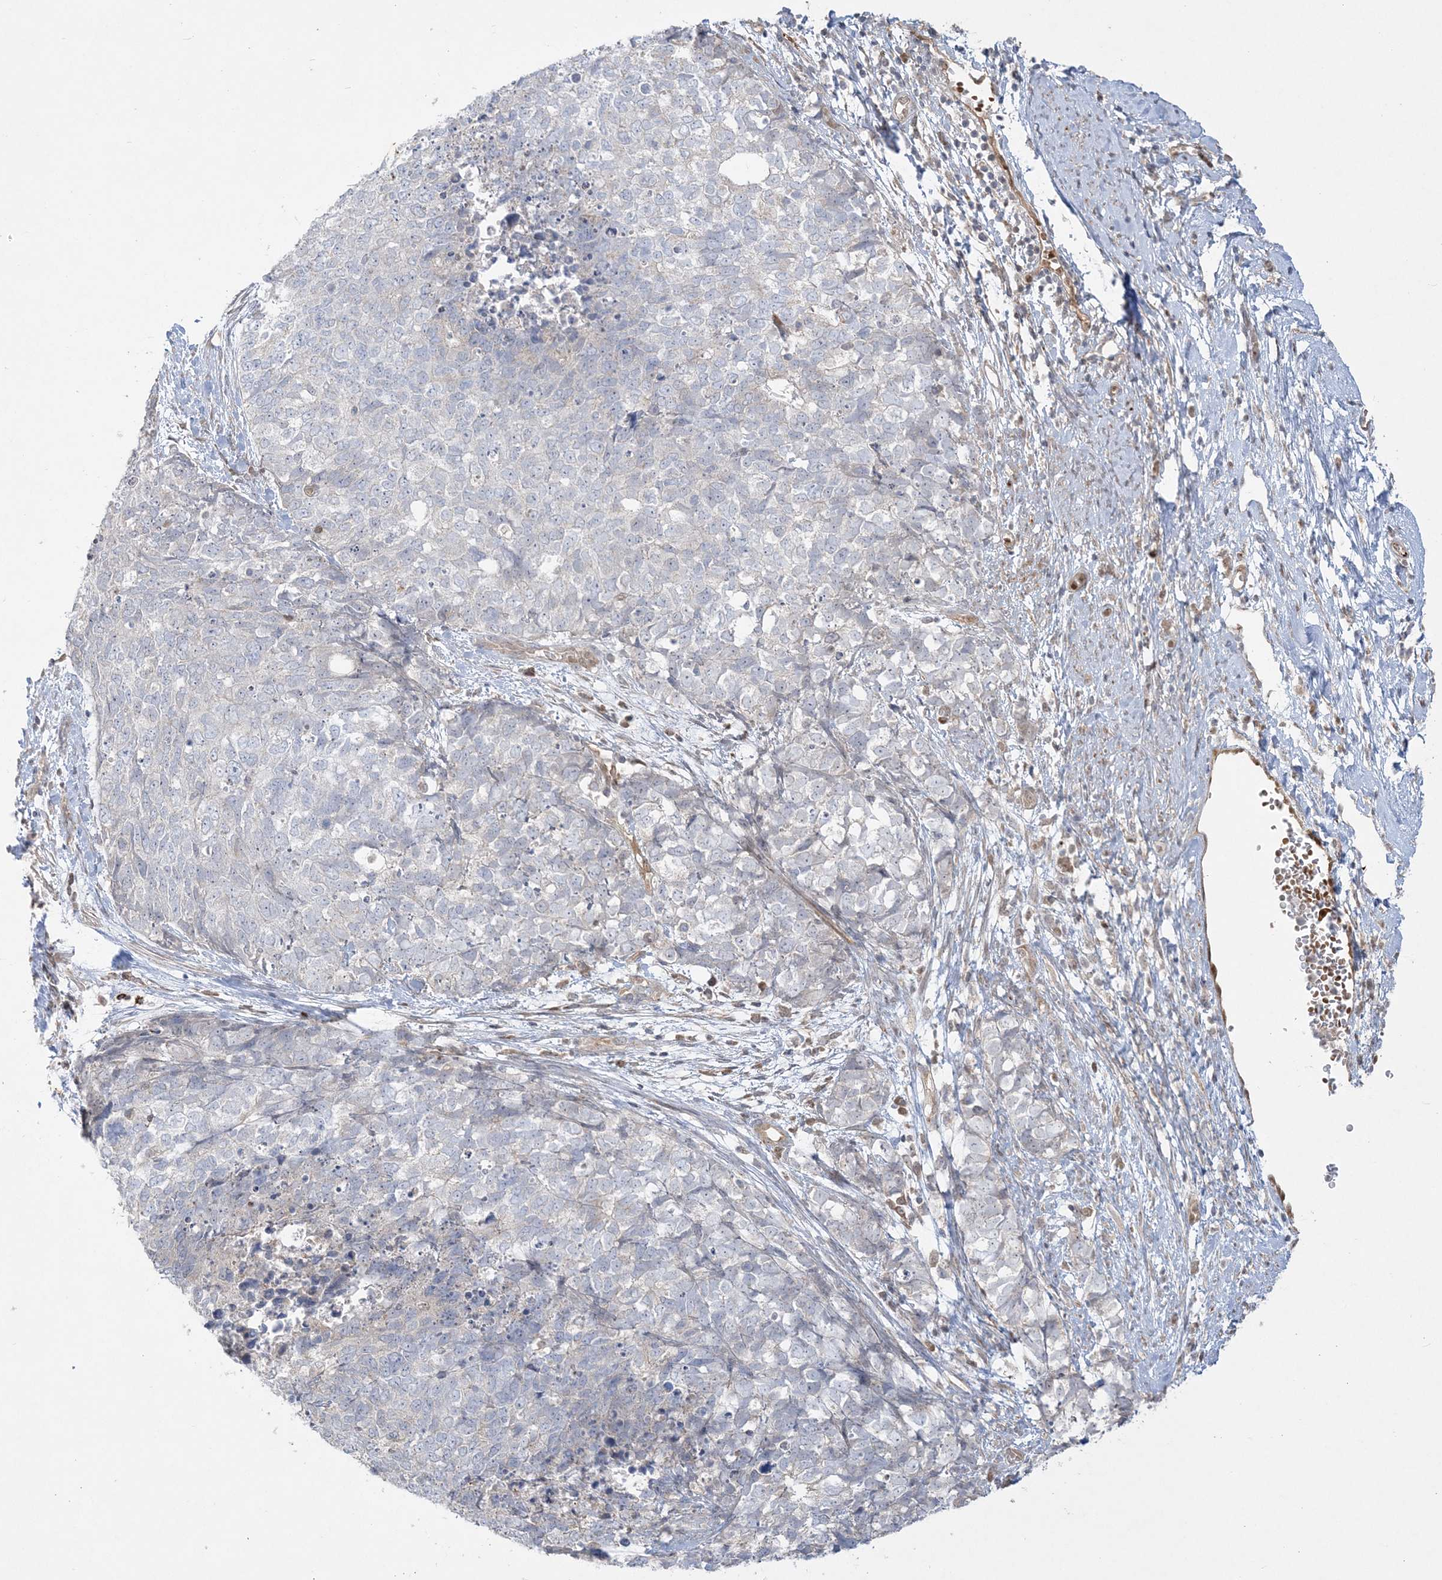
{"staining": {"intensity": "negative", "quantity": "none", "location": "none"}, "tissue": "cervical cancer", "cell_type": "Tumor cells", "image_type": "cancer", "snomed": [{"axis": "morphology", "description": "Squamous cell carcinoma, NOS"}, {"axis": "topography", "description": "Cervix"}], "caption": "High magnification brightfield microscopy of cervical cancer stained with DAB (brown) and counterstained with hematoxylin (blue): tumor cells show no significant expression. (Brightfield microscopy of DAB immunohistochemistry (IHC) at high magnification).", "gene": "INPP1", "patient": {"sex": "female", "age": 63}}